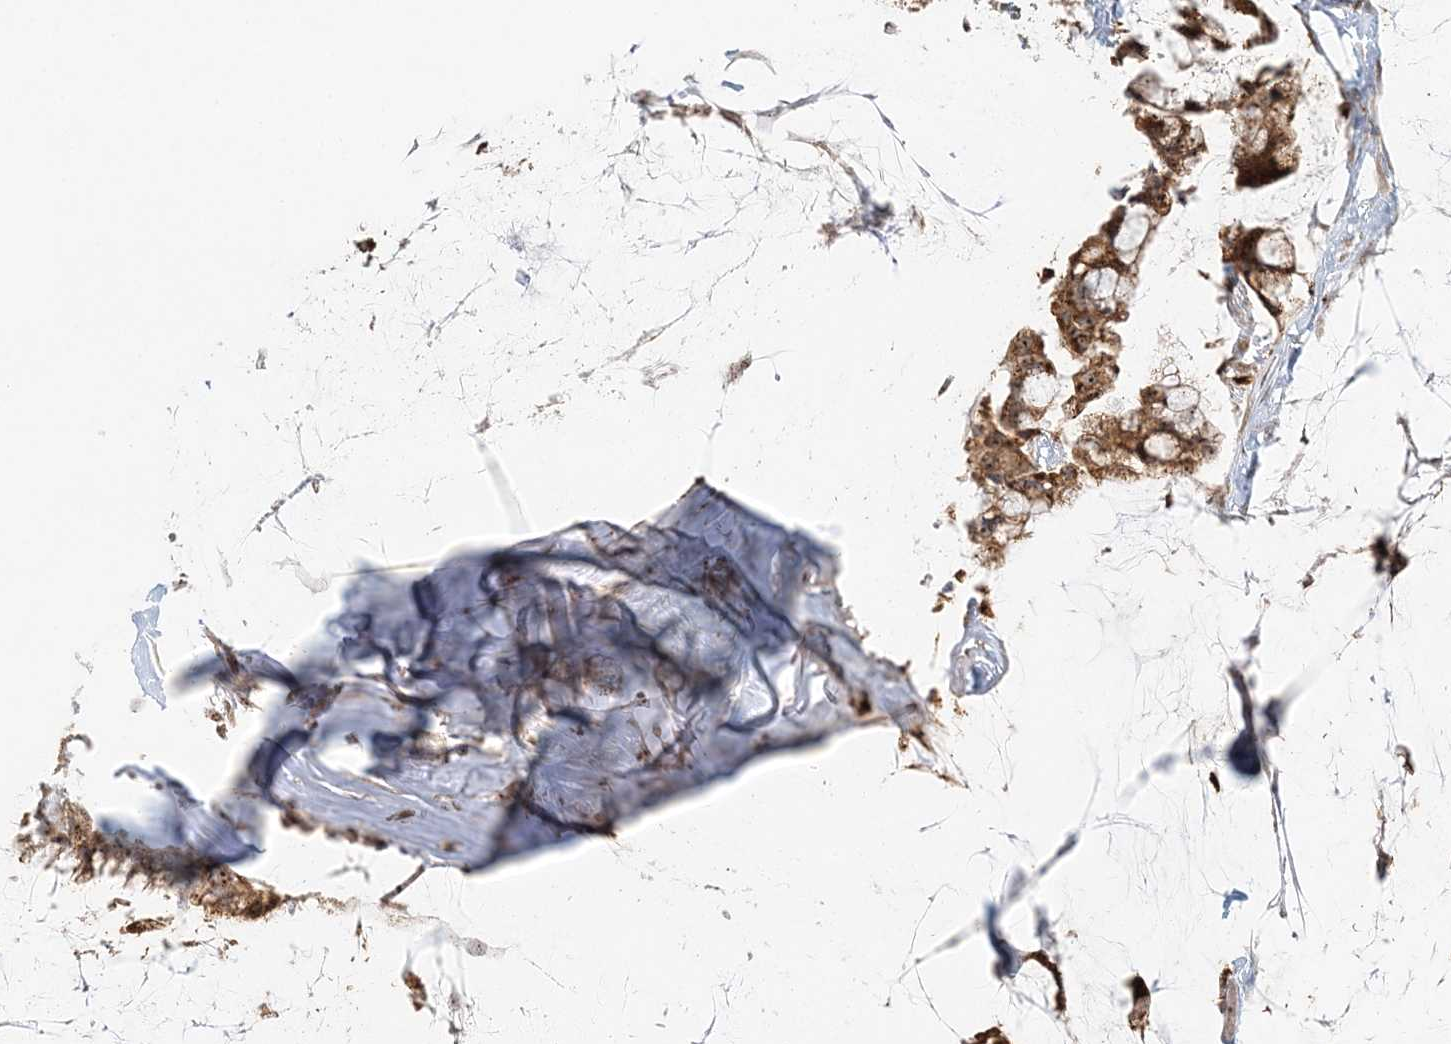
{"staining": {"intensity": "moderate", "quantity": ">75%", "location": "cytoplasmic/membranous,nuclear"}, "tissue": "ovarian cancer", "cell_type": "Tumor cells", "image_type": "cancer", "snomed": [{"axis": "morphology", "description": "Cystadenocarcinoma, mucinous, NOS"}, {"axis": "topography", "description": "Ovary"}], "caption": "DAB immunohistochemical staining of human ovarian cancer exhibits moderate cytoplasmic/membranous and nuclear protein positivity in about >75% of tumor cells. The protein of interest is stained brown, and the nuclei are stained in blue (DAB (3,3'-diaminobenzidine) IHC with brightfield microscopy, high magnification).", "gene": "UBE2F", "patient": {"sex": "female", "age": 39}}